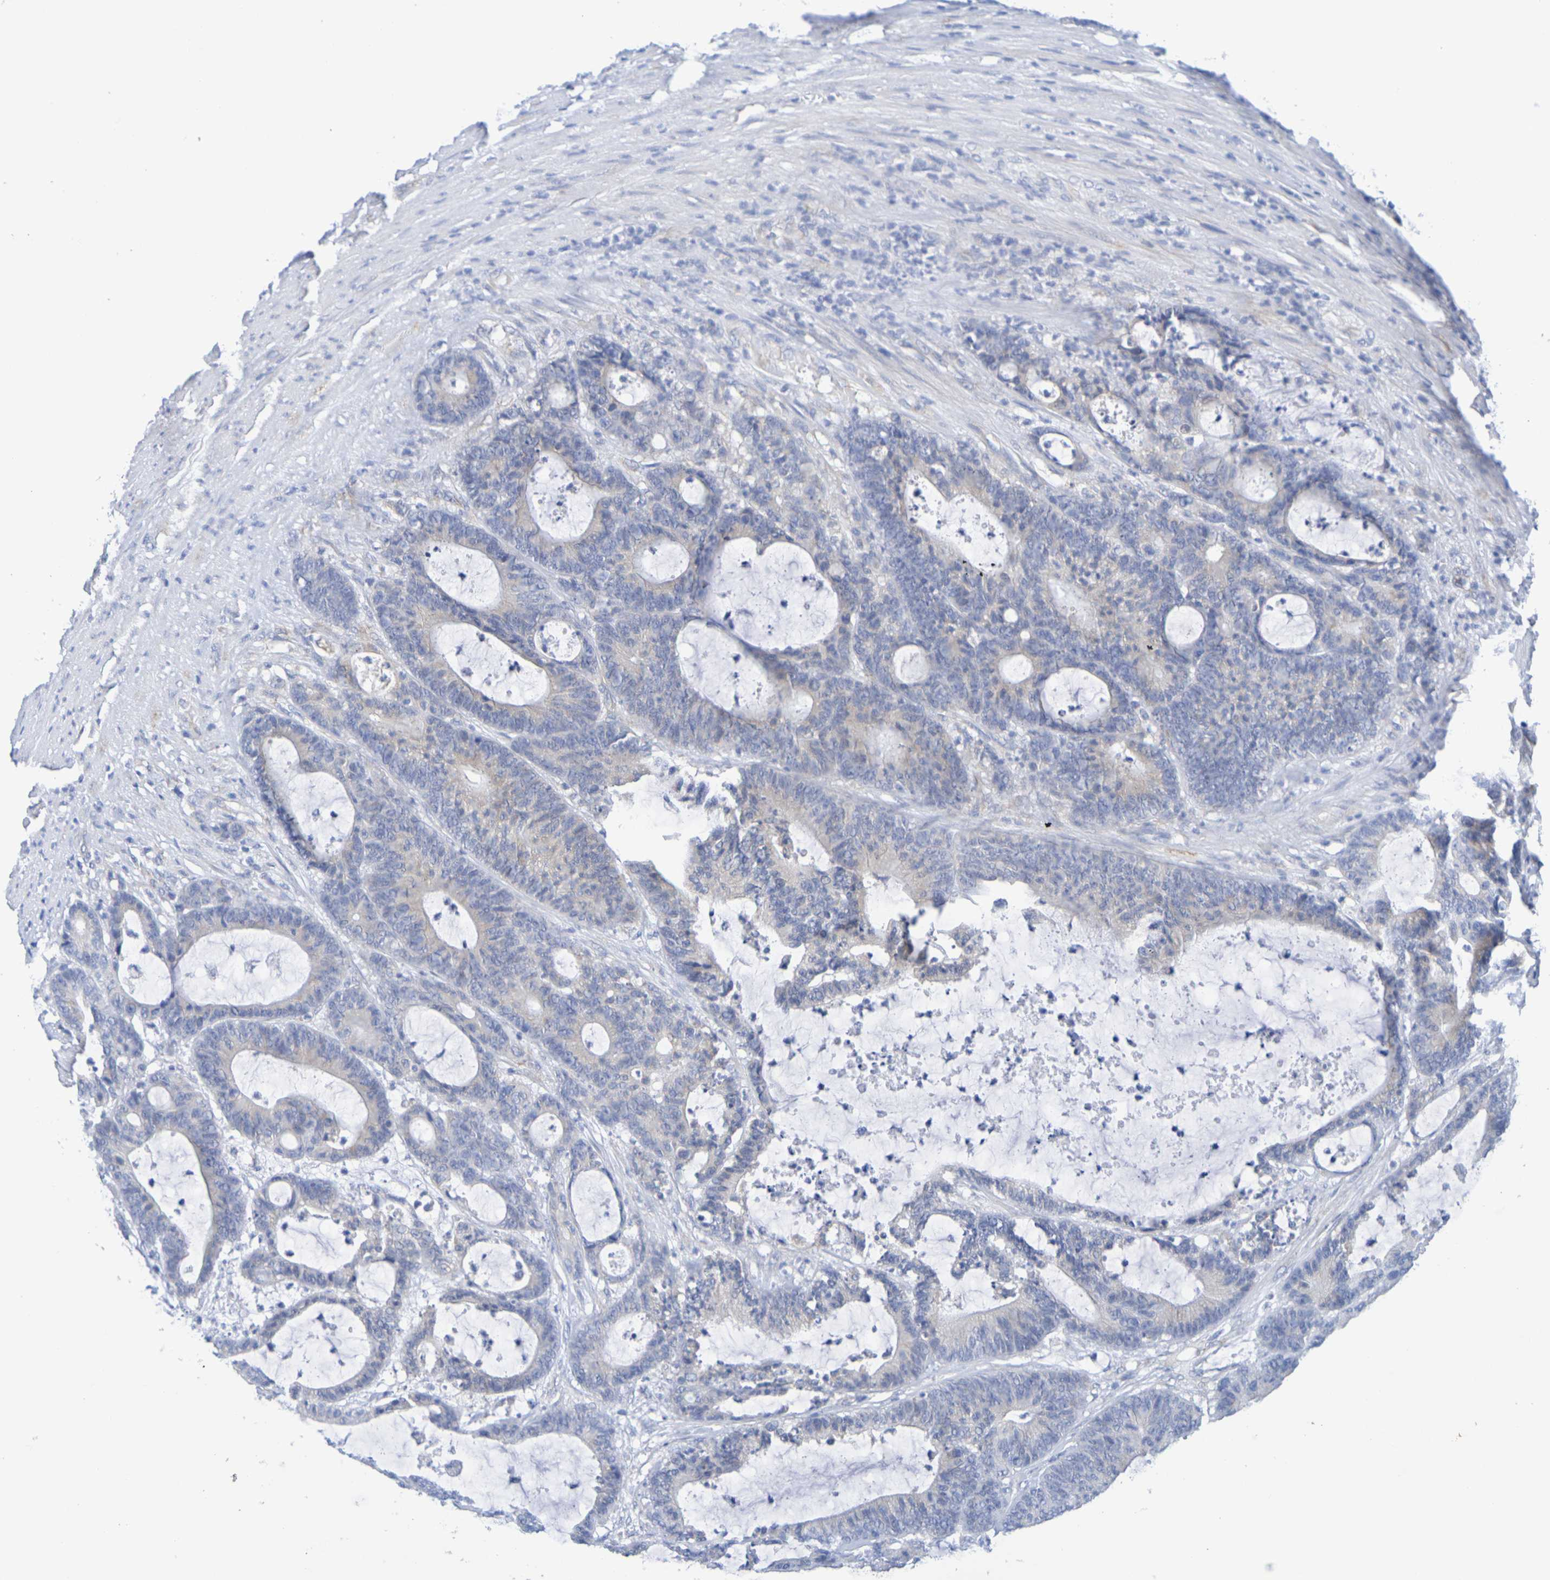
{"staining": {"intensity": "weak", "quantity": "25%-75%", "location": "cytoplasmic/membranous"}, "tissue": "colorectal cancer", "cell_type": "Tumor cells", "image_type": "cancer", "snomed": [{"axis": "morphology", "description": "Adenocarcinoma, NOS"}, {"axis": "topography", "description": "Colon"}], "caption": "Colorectal cancer (adenocarcinoma) stained with a brown dye shows weak cytoplasmic/membranous positive staining in about 25%-75% of tumor cells.", "gene": "TMCC3", "patient": {"sex": "female", "age": 84}}